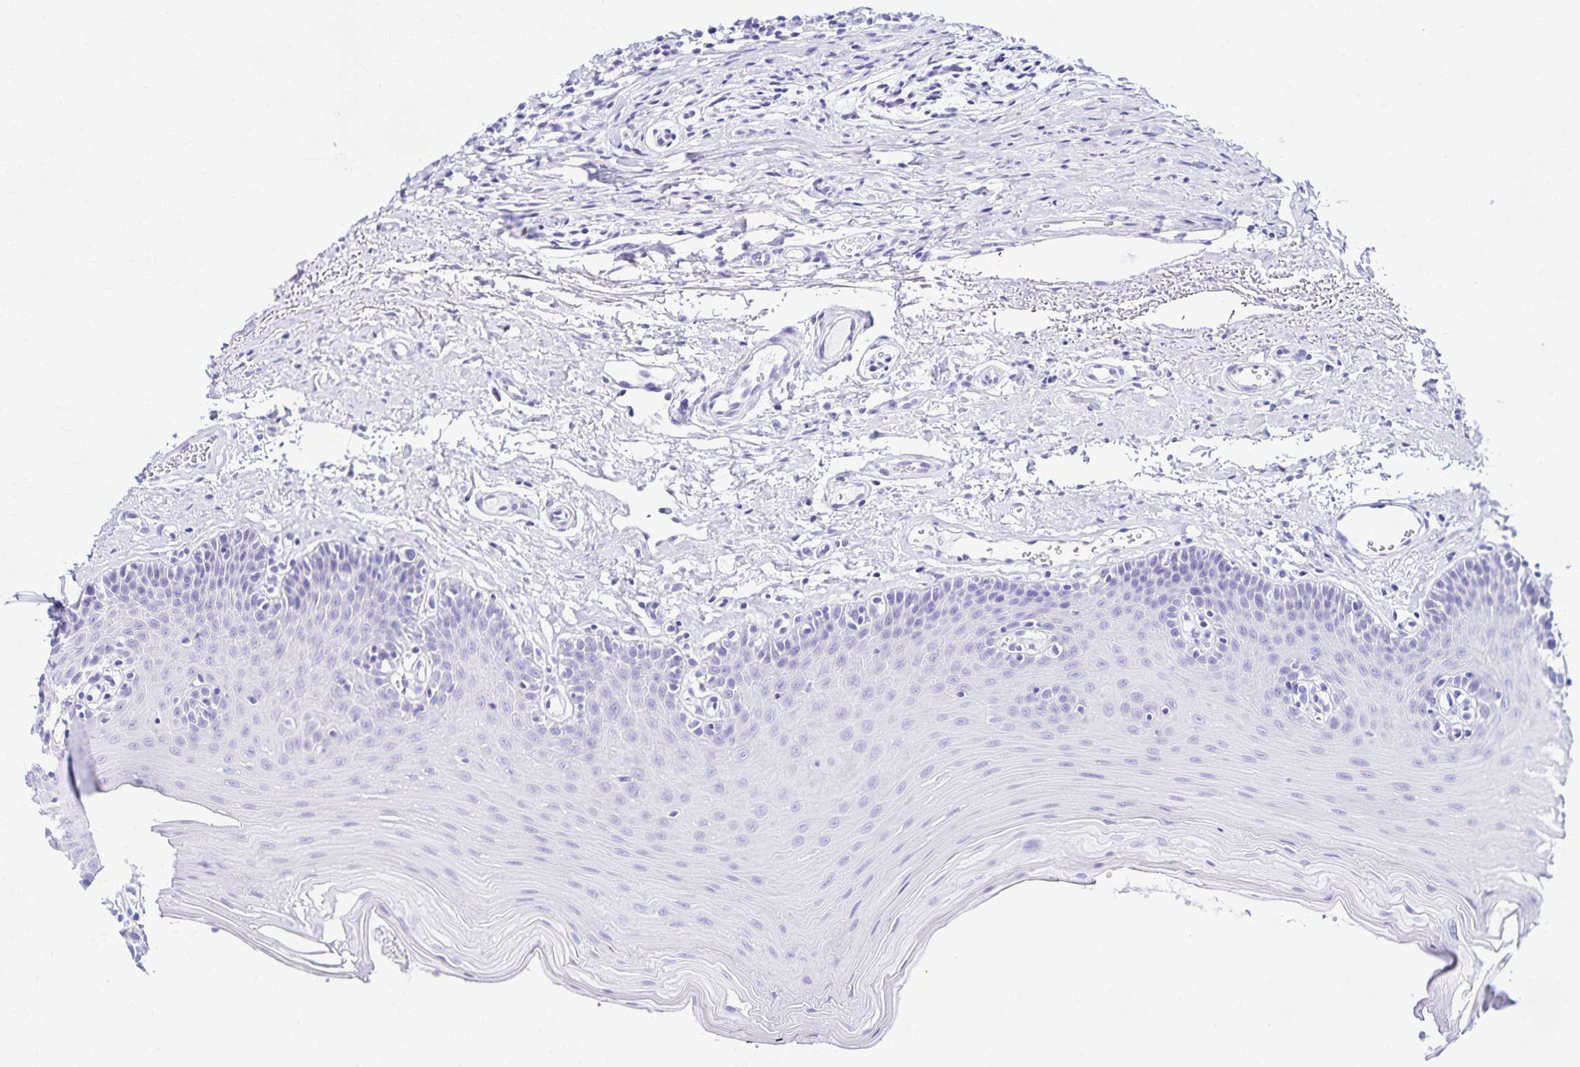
{"staining": {"intensity": "negative", "quantity": "none", "location": "none"}, "tissue": "oral mucosa", "cell_type": "Squamous epithelial cells", "image_type": "normal", "snomed": [{"axis": "morphology", "description": "Normal tissue, NOS"}, {"axis": "morphology", "description": "Adenocarcinoma, NOS"}, {"axis": "topography", "description": "Oral tissue"}, {"axis": "topography", "description": "Head-Neck"}], "caption": "DAB immunohistochemical staining of unremarkable human oral mucosa displays no significant expression in squamous epithelial cells. Brightfield microscopy of IHC stained with DAB (brown) and hematoxylin (blue), captured at high magnification.", "gene": "LIN28B", "patient": {"sex": "female", "age": 57}}